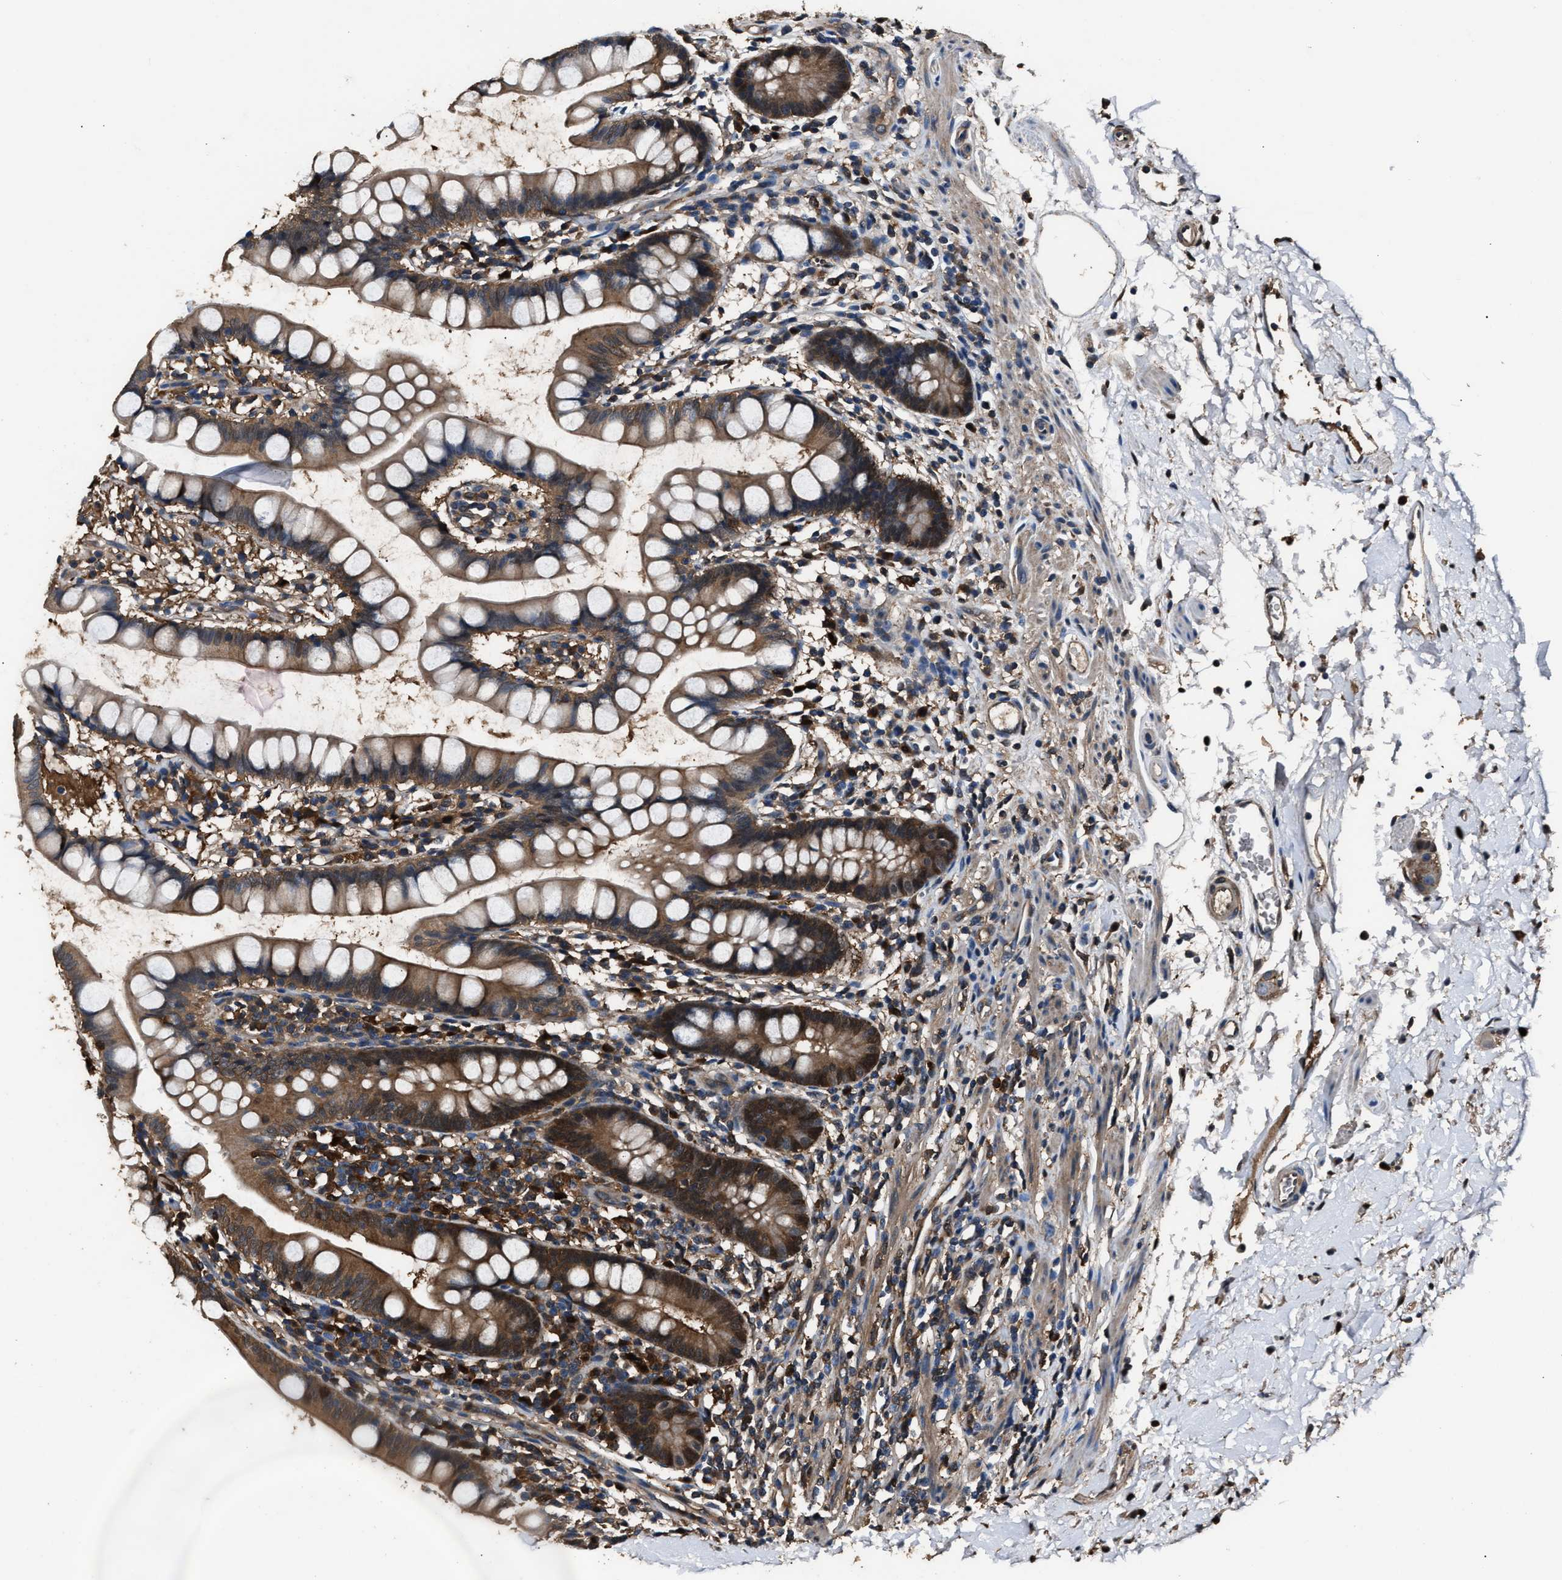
{"staining": {"intensity": "moderate", "quantity": ">75%", "location": "cytoplasmic/membranous"}, "tissue": "small intestine", "cell_type": "Glandular cells", "image_type": "normal", "snomed": [{"axis": "morphology", "description": "Normal tissue, NOS"}, {"axis": "topography", "description": "Small intestine"}], "caption": "Small intestine stained with a brown dye demonstrates moderate cytoplasmic/membranous positive staining in approximately >75% of glandular cells.", "gene": "GSTP1", "patient": {"sex": "female", "age": 84}}